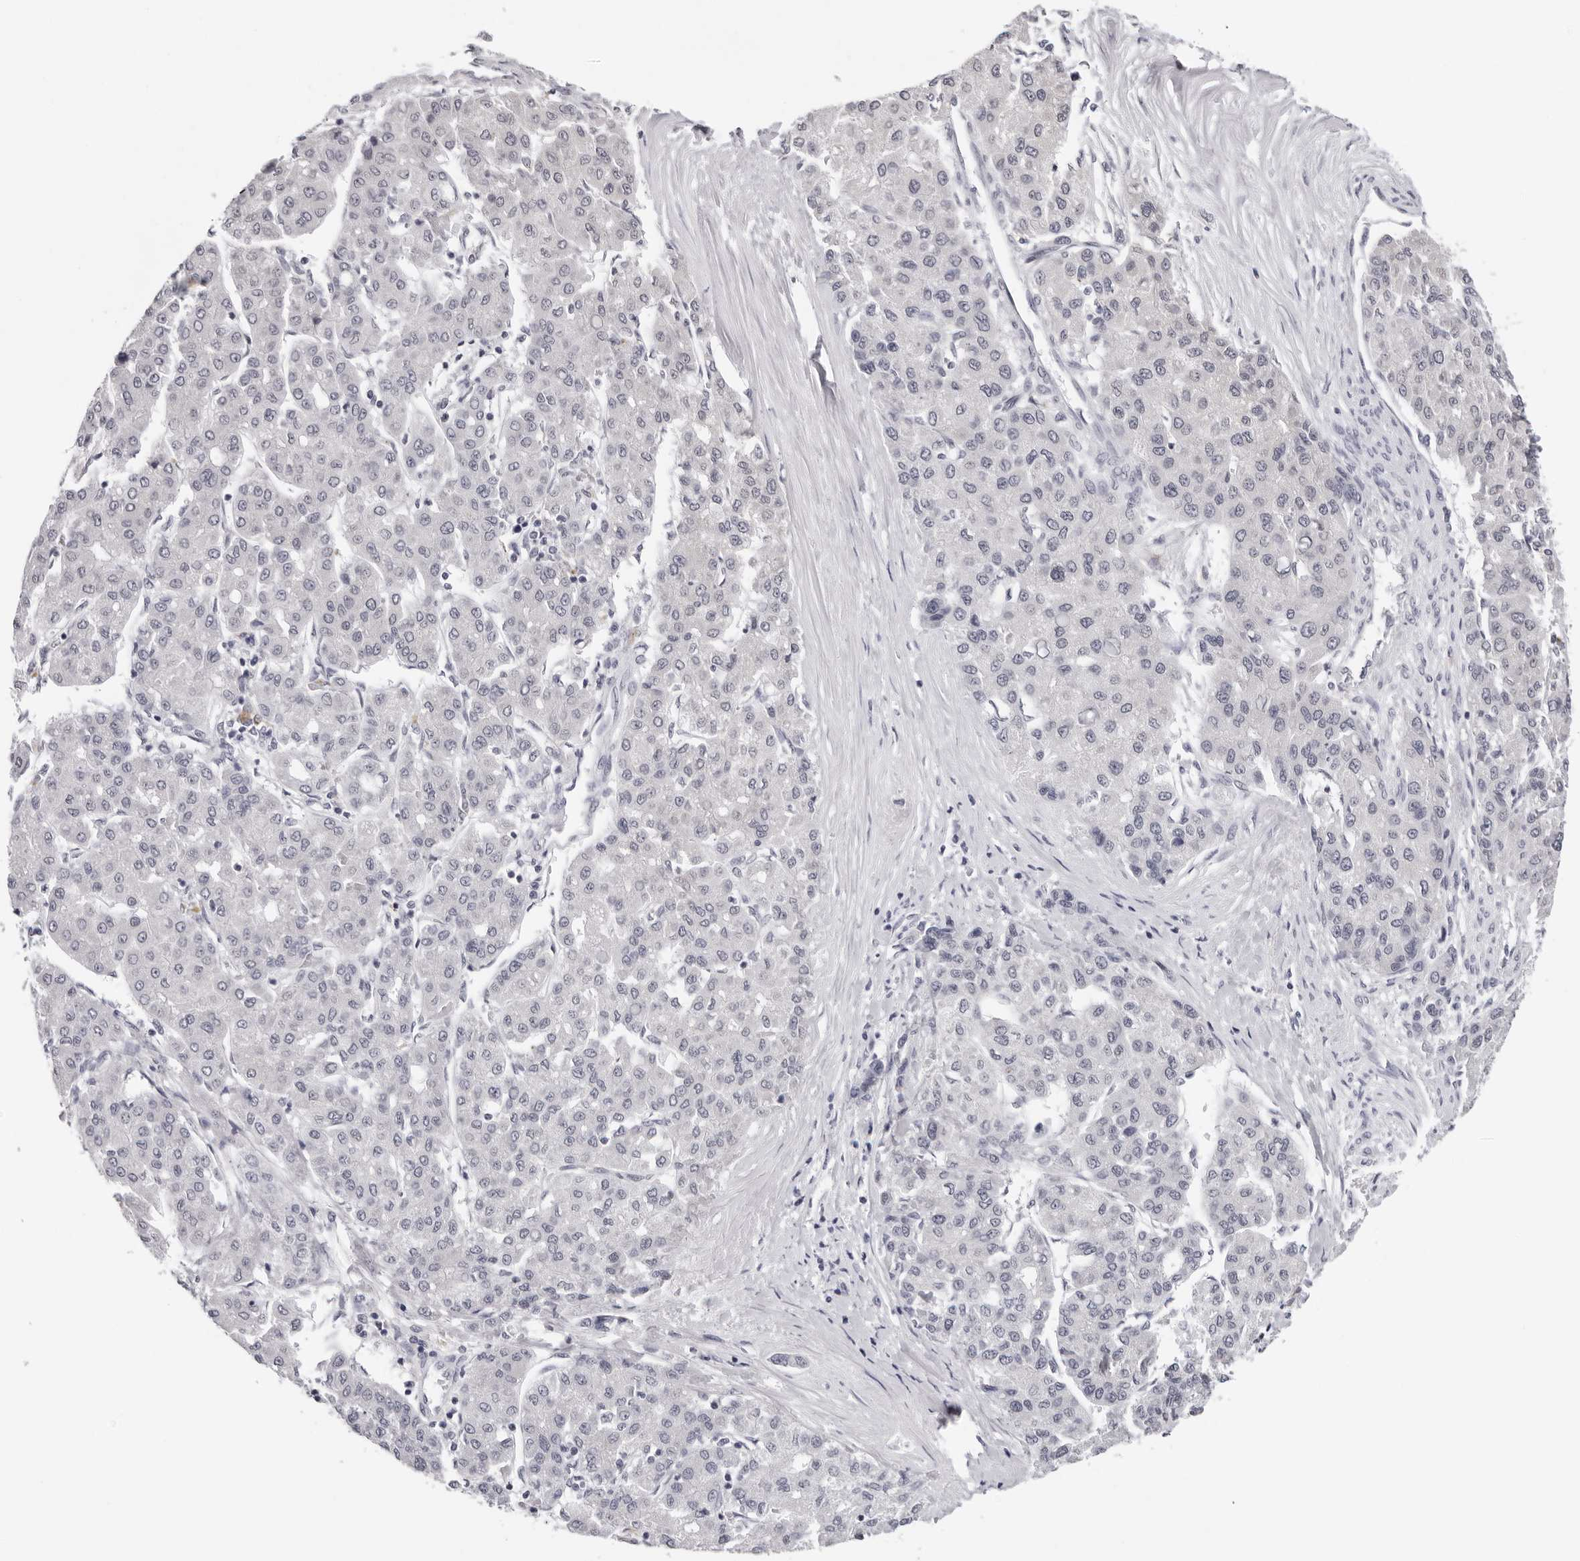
{"staining": {"intensity": "negative", "quantity": "none", "location": "none"}, "tissue": "liver cancer", "cell_type": "Tumor cells", "image_type": "cancer", "snomed": [{"axis": "morphology", "description": "Carcinoma, Hepatocellular, NOS"}, {"axis": "topography", "description": "Liver"}], "caption": "Protein analysis of liver cancer (hepatocellular carcinoma) displays no significant staining in tumor cells.", "gene": "PRUNE1", "patient": {"sex": "male", "age": 65}}